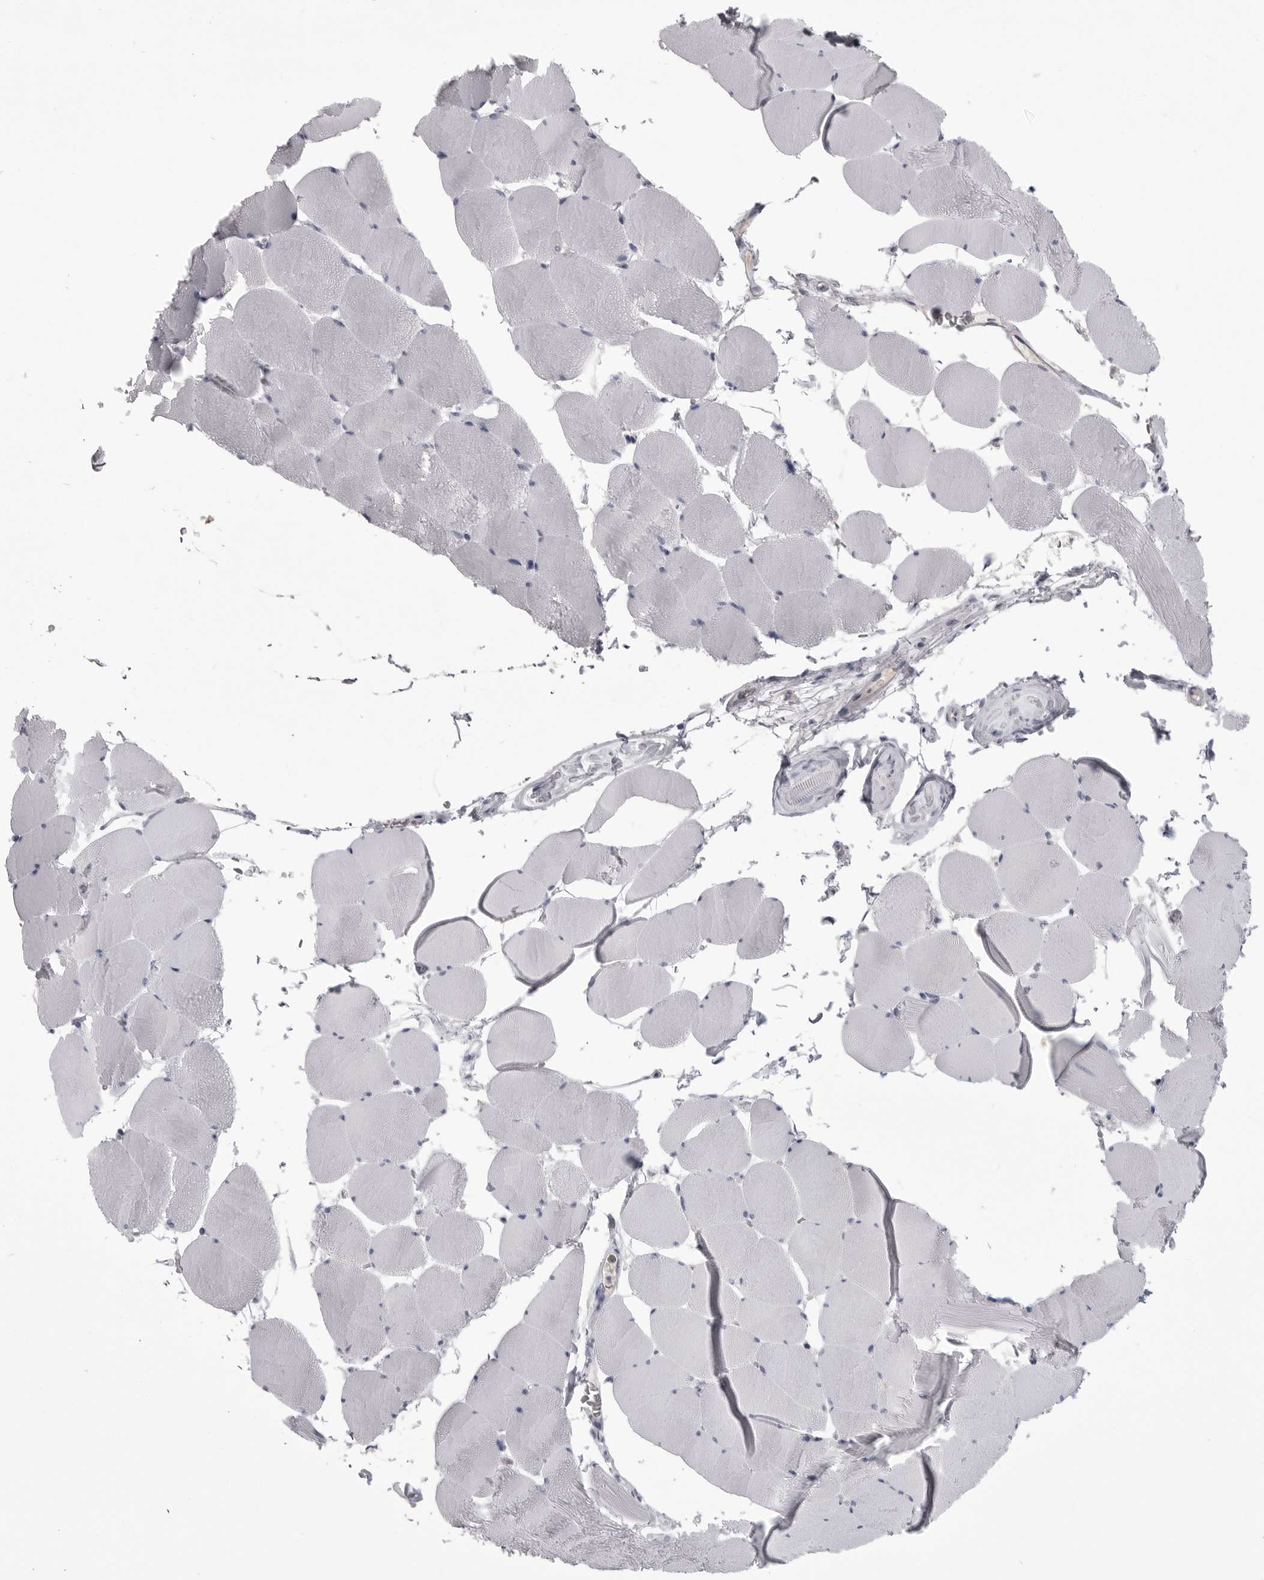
{"staining": {"intensity": "negative", "quantity": "none", "location": "none"}, "tissue": "skeletal muscle", "cell_type": "Myocytes", "image_type": "normal", "snomed": [{"axis": "morphology", "description": "Normal tissue, NOS"}, {"axis": "topography", "description": "Skeletal muscle"}], "caption": "A high-resolution photomicrograph shows IHC staining of benign skeletal muscle, which reveals no significant expression in myocytes. The staining is performed using DAB (3,3'-diaminobenzidine) brown chromogen with nuclei counter-stained in using hematoxylin.", "gene": "FKBP2", "patient": {"sex": "male", "age": 62}}